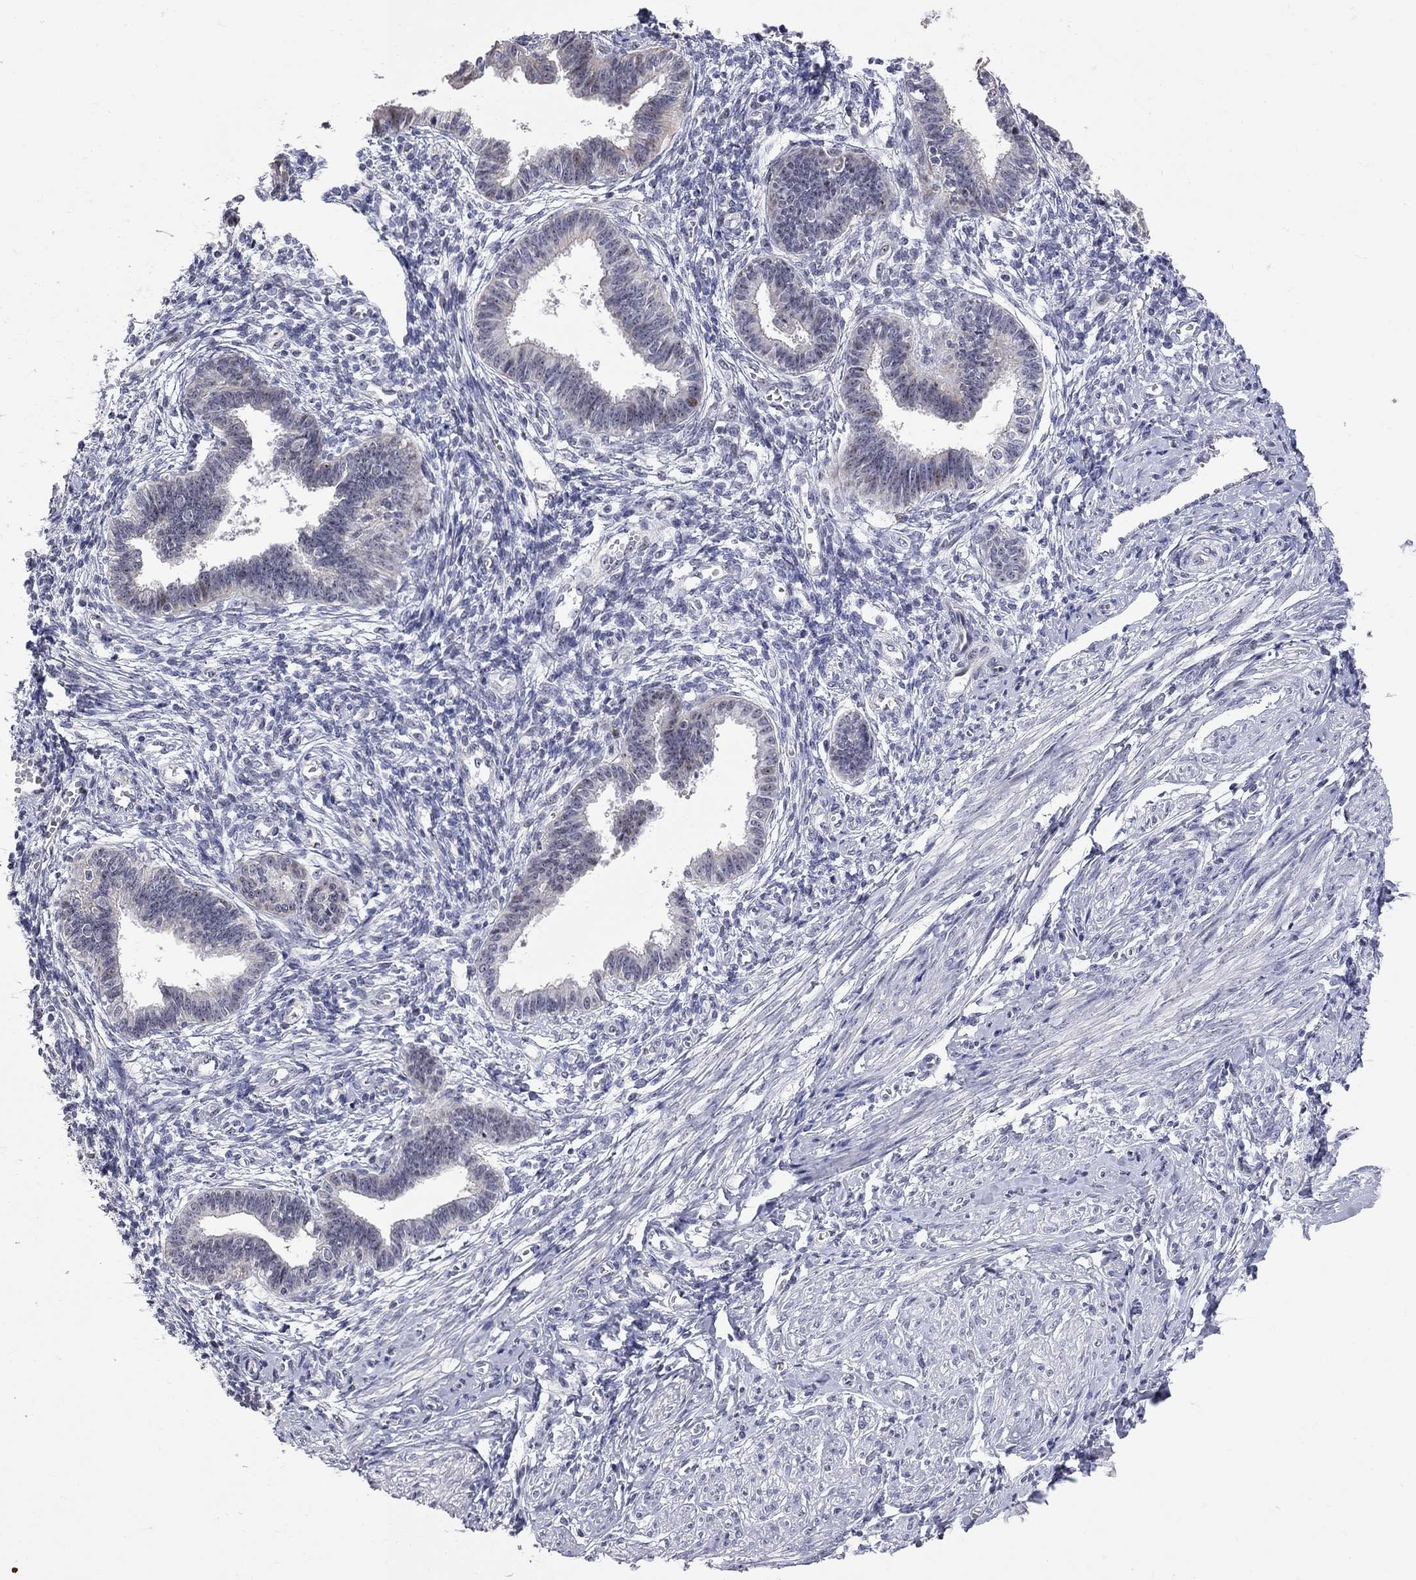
{"staining": {"intensity": "negative", "quantity": "none", "location": "none"}, "tissue": "endometrium", "cell_type": "Cells in endometrial stroma", "image_type": "normal", "snomed": [{"axis": "morphology", "description": "Normal tissue, NOS"}, {"axis": "topography", "description": "Cervix"}, {"axis": "topography", "description": "Endometrium"}], "caption": "An IHC micrograph of normal endometrium is shown. There is no staining in cells in endometrial stroma of endometrium. (Immunohistochemistry, brightfield microscopy, high magnification).", "gene": "DHX33", "patient": {"sex": "female", "age": 37}}